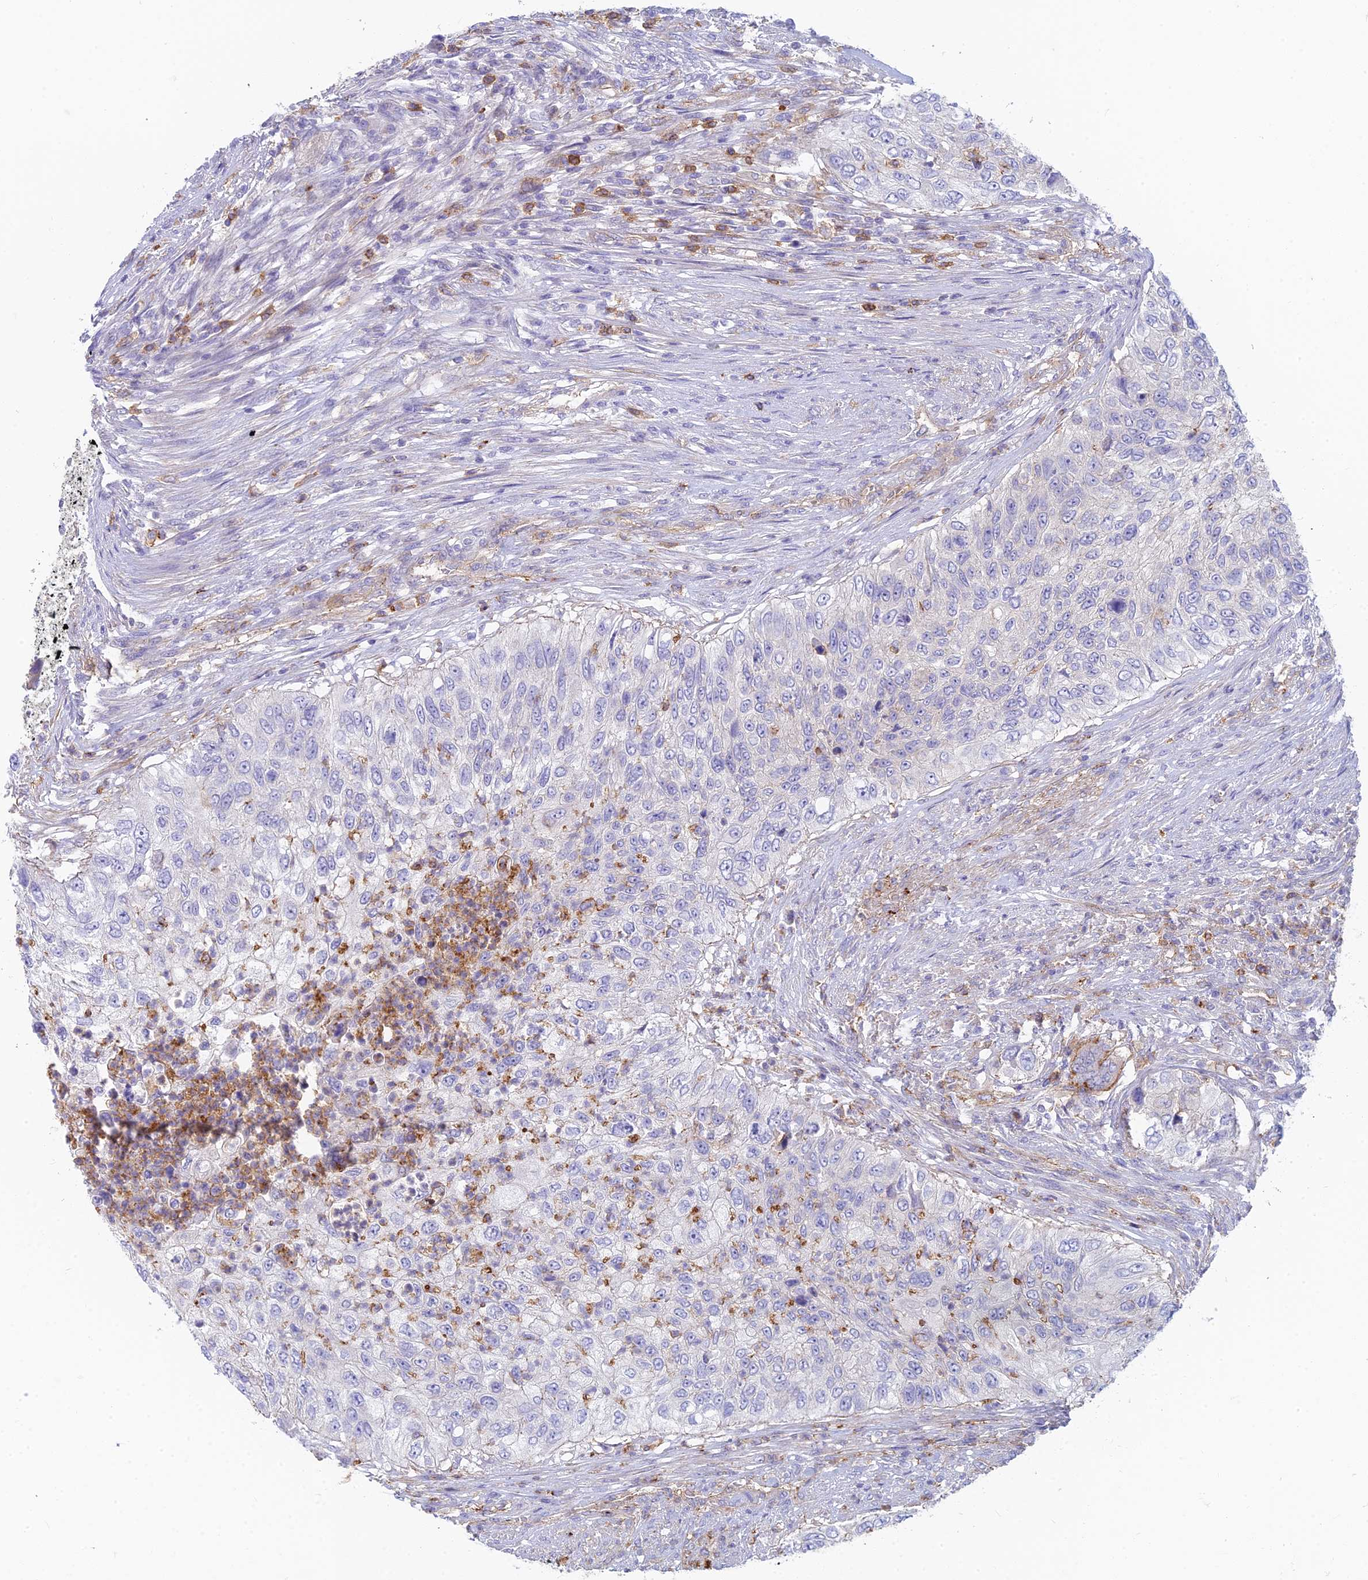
{"staining": {"intensity": "negative", "quantity": "none", "location": "none"}, "tissue": "urothelial cancer", "cell_type": "Tumor cells", "image_type": "cancer", "snomed": [{"axis": "morphology", "description": "Urothelial carcinoma, High grade"}, {"axis": "topography", "description": "Urinary bladder"}], "caption": "Tumor cells are negative for protein expression in human high-grade urothelial carcinoma.", "gene": "STRN4", "patient": {"sex": "female", "age": 60}}